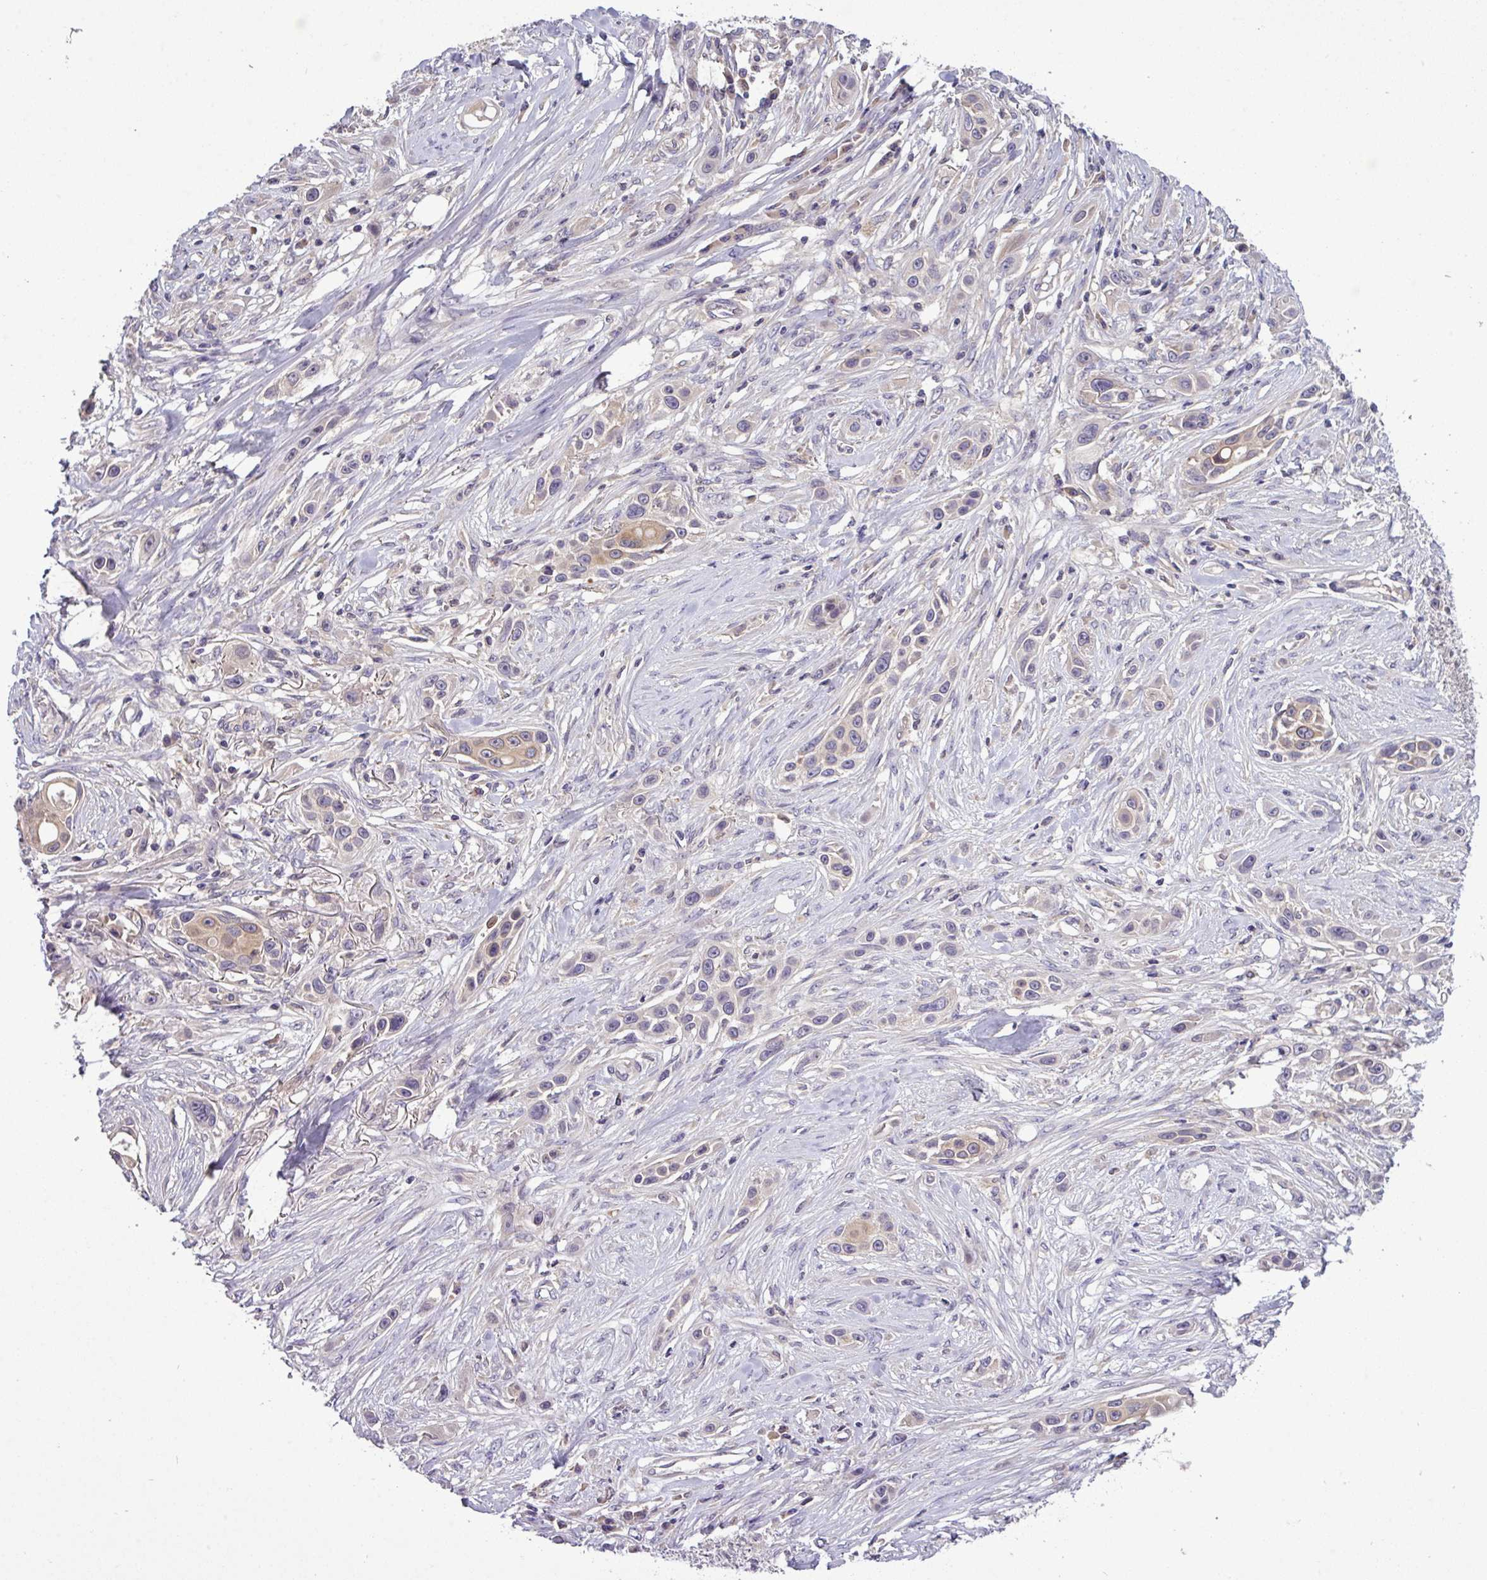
{"staining": {"intensity": "weak", "quantity": "<25%", "location": "cytoplasmic/membranous"}, "tissue": "skin cancer", "cell_type": "Tumor cells", "image_type": "cancer", "snomed": [{"axis": "morphology", "description": "Squamous cell carcinoma, NOS"}, {"axis": "topography", "description": "Skin"}], "caption": "A high-resolution histopathology image shows immunohistochemistry staining of skin cancer (squamous cell carcinoma), which demonstrates no significant staining in tumor cells.", "gene": "TMEM62", "patient": {"sex": "female", "age": 69}}